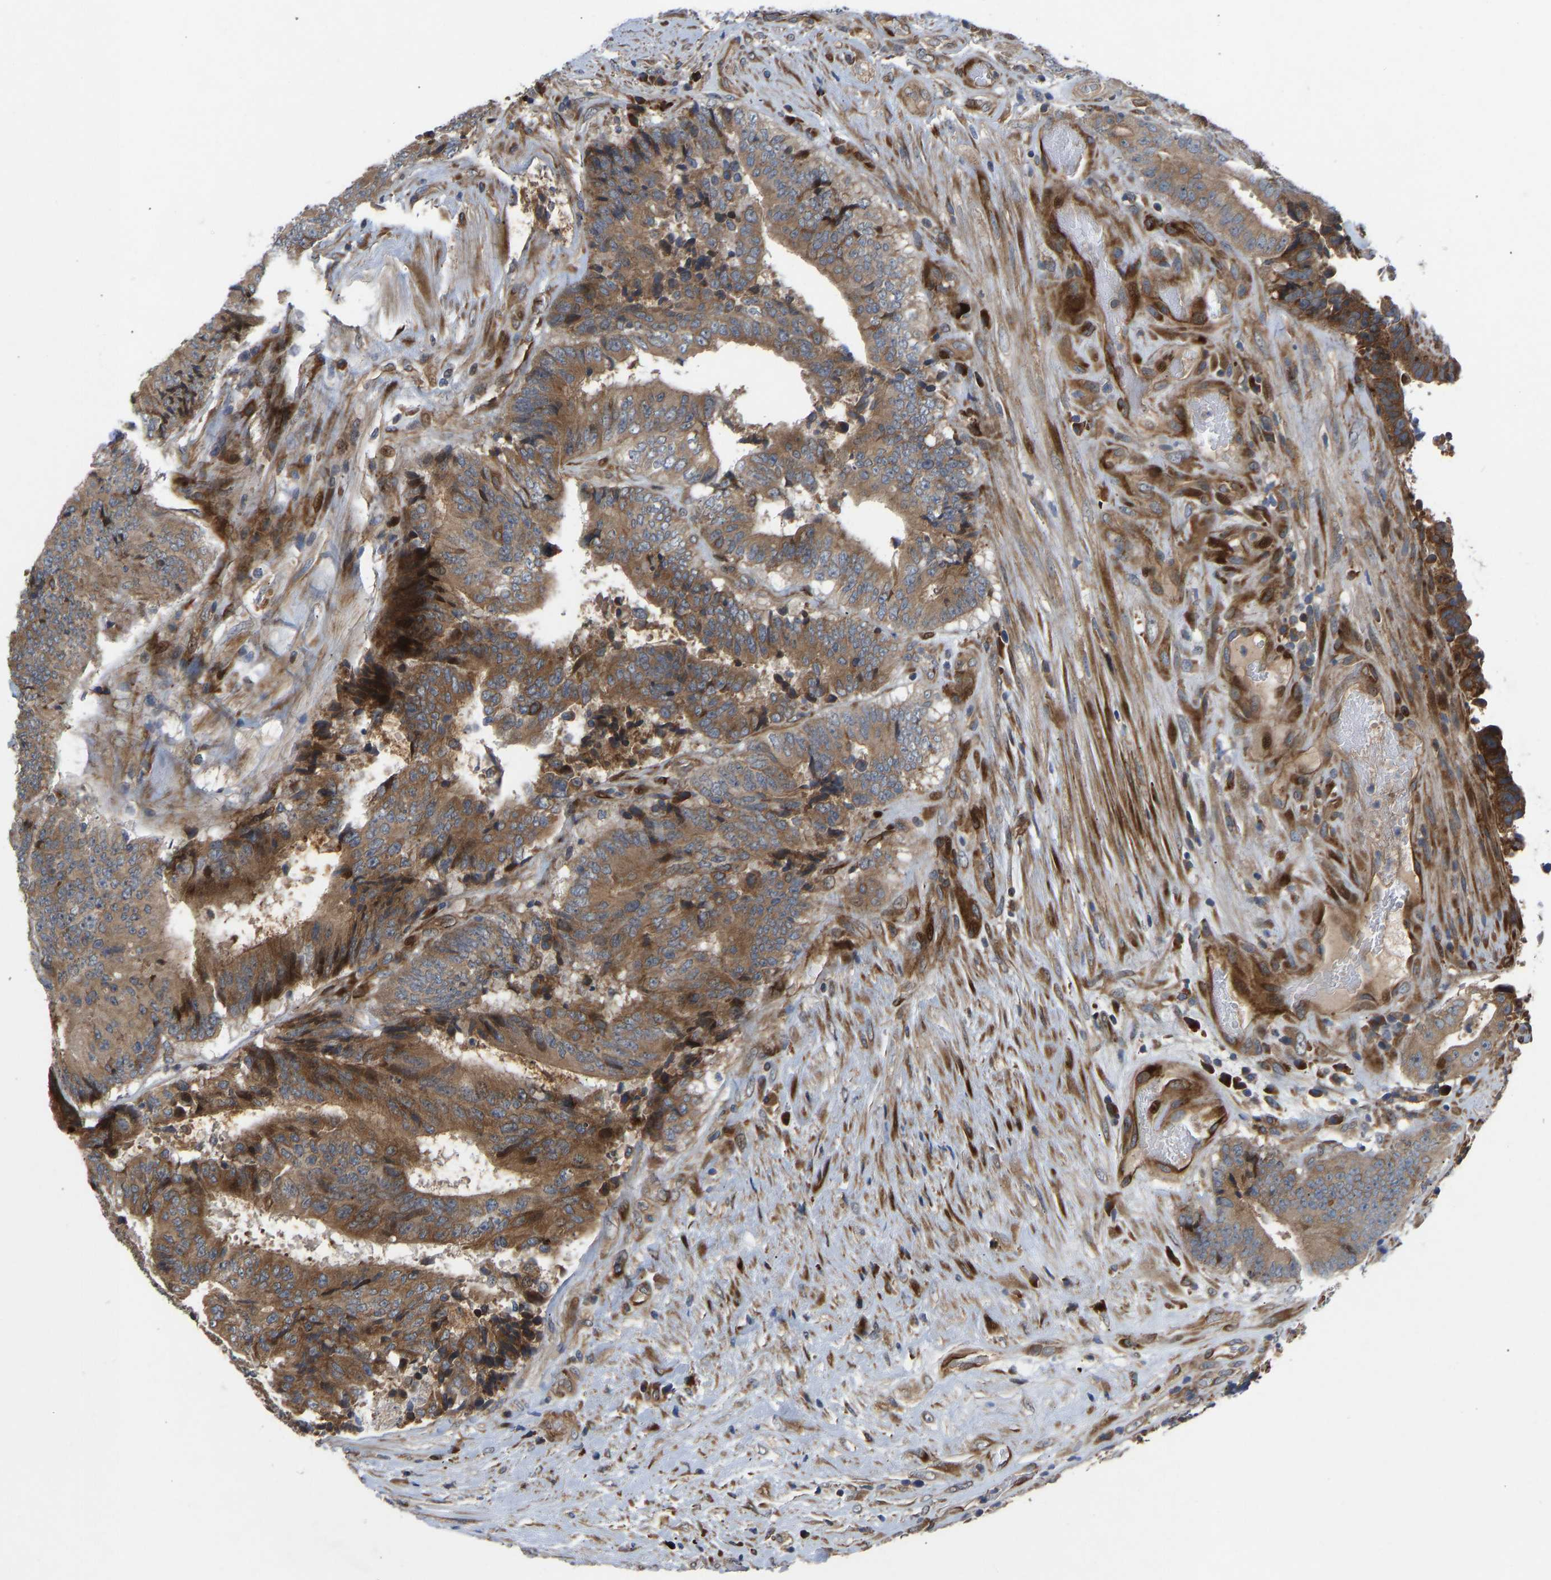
{"staining": {"intensity": "moderate", "quantity": ">75%", "location": "cytoplasmic/membranous"}, "tissue": "colorectal cancer", "cell_type": "Tumor cells", "image_type": "cancer", "snomed": [{"axis": "morphology", "description": "Adenocarcinoma, NOS"}, {"axis": "topography", "description": "Rectum"}], "caption": "Protein staining of adenocarcinoma (colorectal) tissue reveals moderate cytoplasmic/membranous staining in about >75% of tumor cells.", "gene": "TMEM38B", "patient": {"sex": "male", "age": 72}}